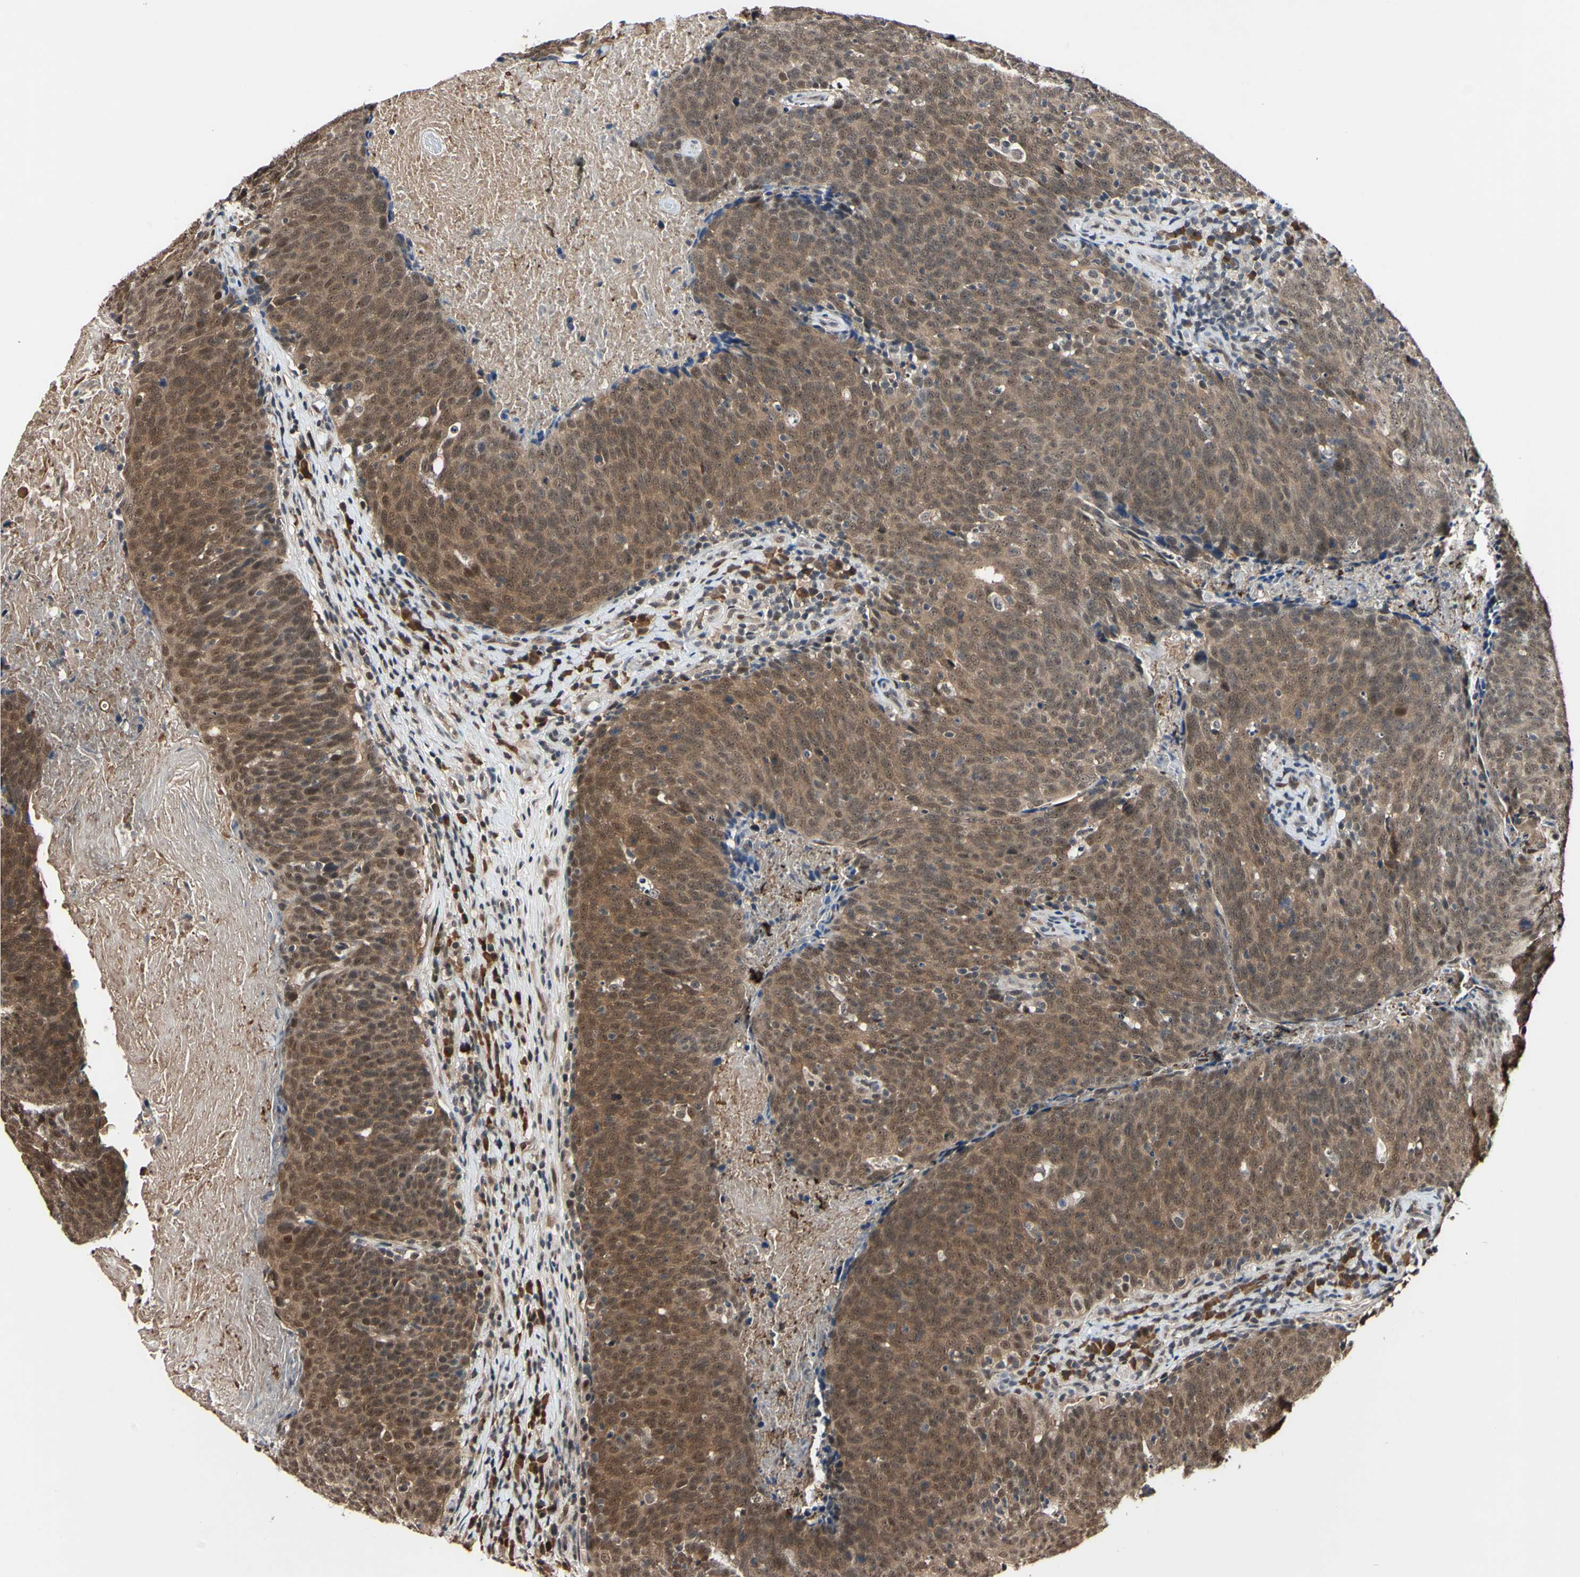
{"staining": {"intensity": "moderate", "quantity": ">75%", "location": "cytoplasmic/membranous,nuclear"}, "tissue": "head and neck cancer", "cell_type": "Tumor cells", "image_type": "cancer", "snomed": [{"axis": "morphology", "description": "Squamous cell carcinoma, NOS"}, {"axis": "morphology", "description": "Squamous cell carcinoma, metastatic, NOS"}, {"axis": "topography", "description": "Lymph node"}, {"axis": "topography", "description": "Head-Neck"}], "caption": "This is an image of immunohistochemistry staining of head and neck cancer, which shows moderate positivity in the cytoplasmic/membranous and nuclear of tumor cells.", "gene": "PSMD10", "patient": {"sex": "male", "age": 62}}